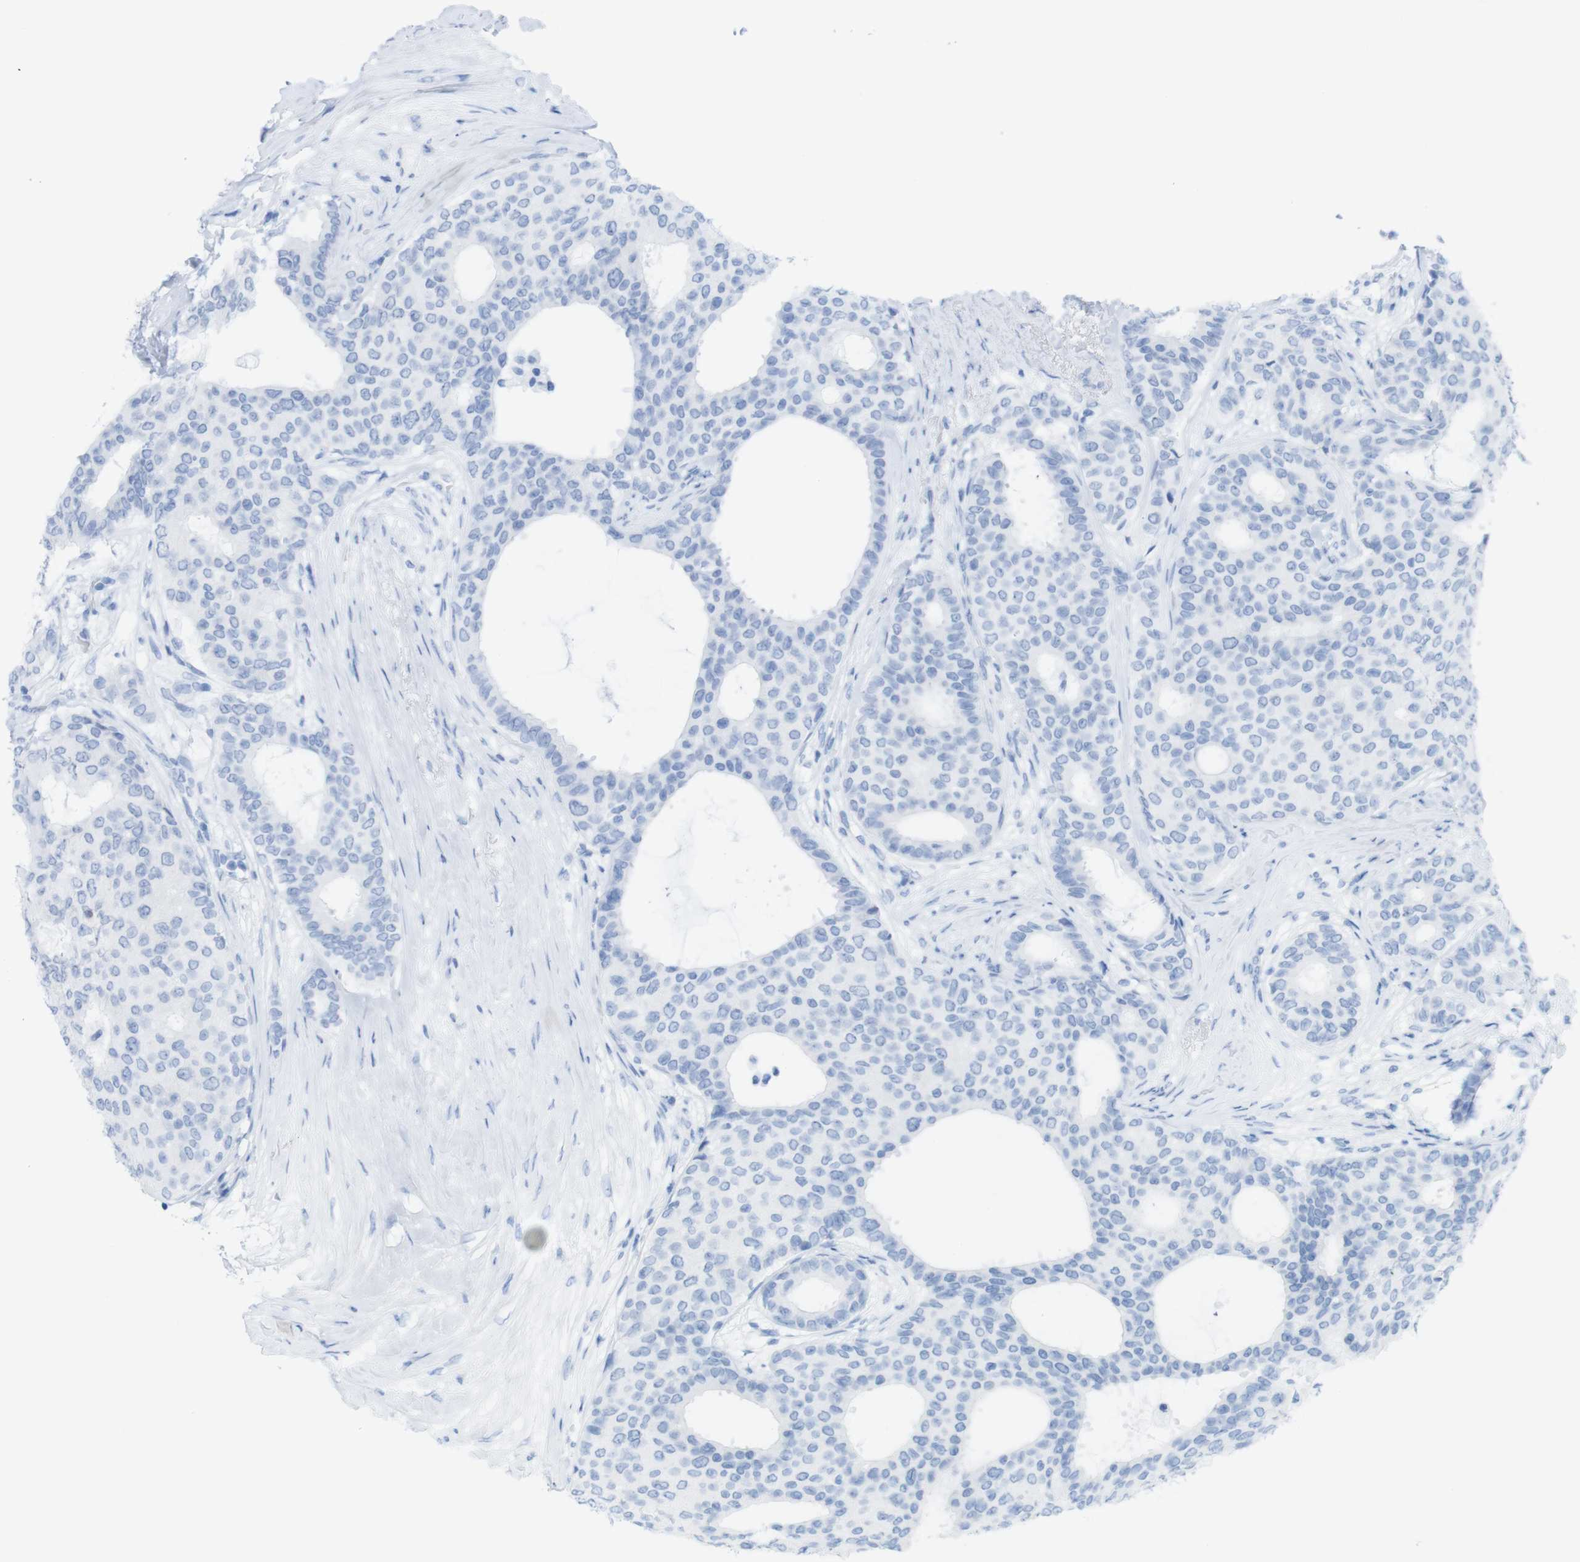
{"staining": {"intensity": "negative", "quantity": "none", "location": "none"}, "tissue": "breast cancer", "cell_type": "Tumor cells", "image_type": "cancer", "snomed": [{"axis": "morphology", "description": "Duct carcinoma"}, {"axis": "topography", "description": "Breast"}], "caption": "Tumor cells are negative for protein expression in human breast cancer (intraductal carcinoma). (Stains: DAB (3,3'-diaminobenzidine) immunohistochemistry with hematoxylin counter stain, Microscopy: brightfield microscopy at high magnification).", "gene": "MYH7", "patient": {"sex": "female", "age": 75}}